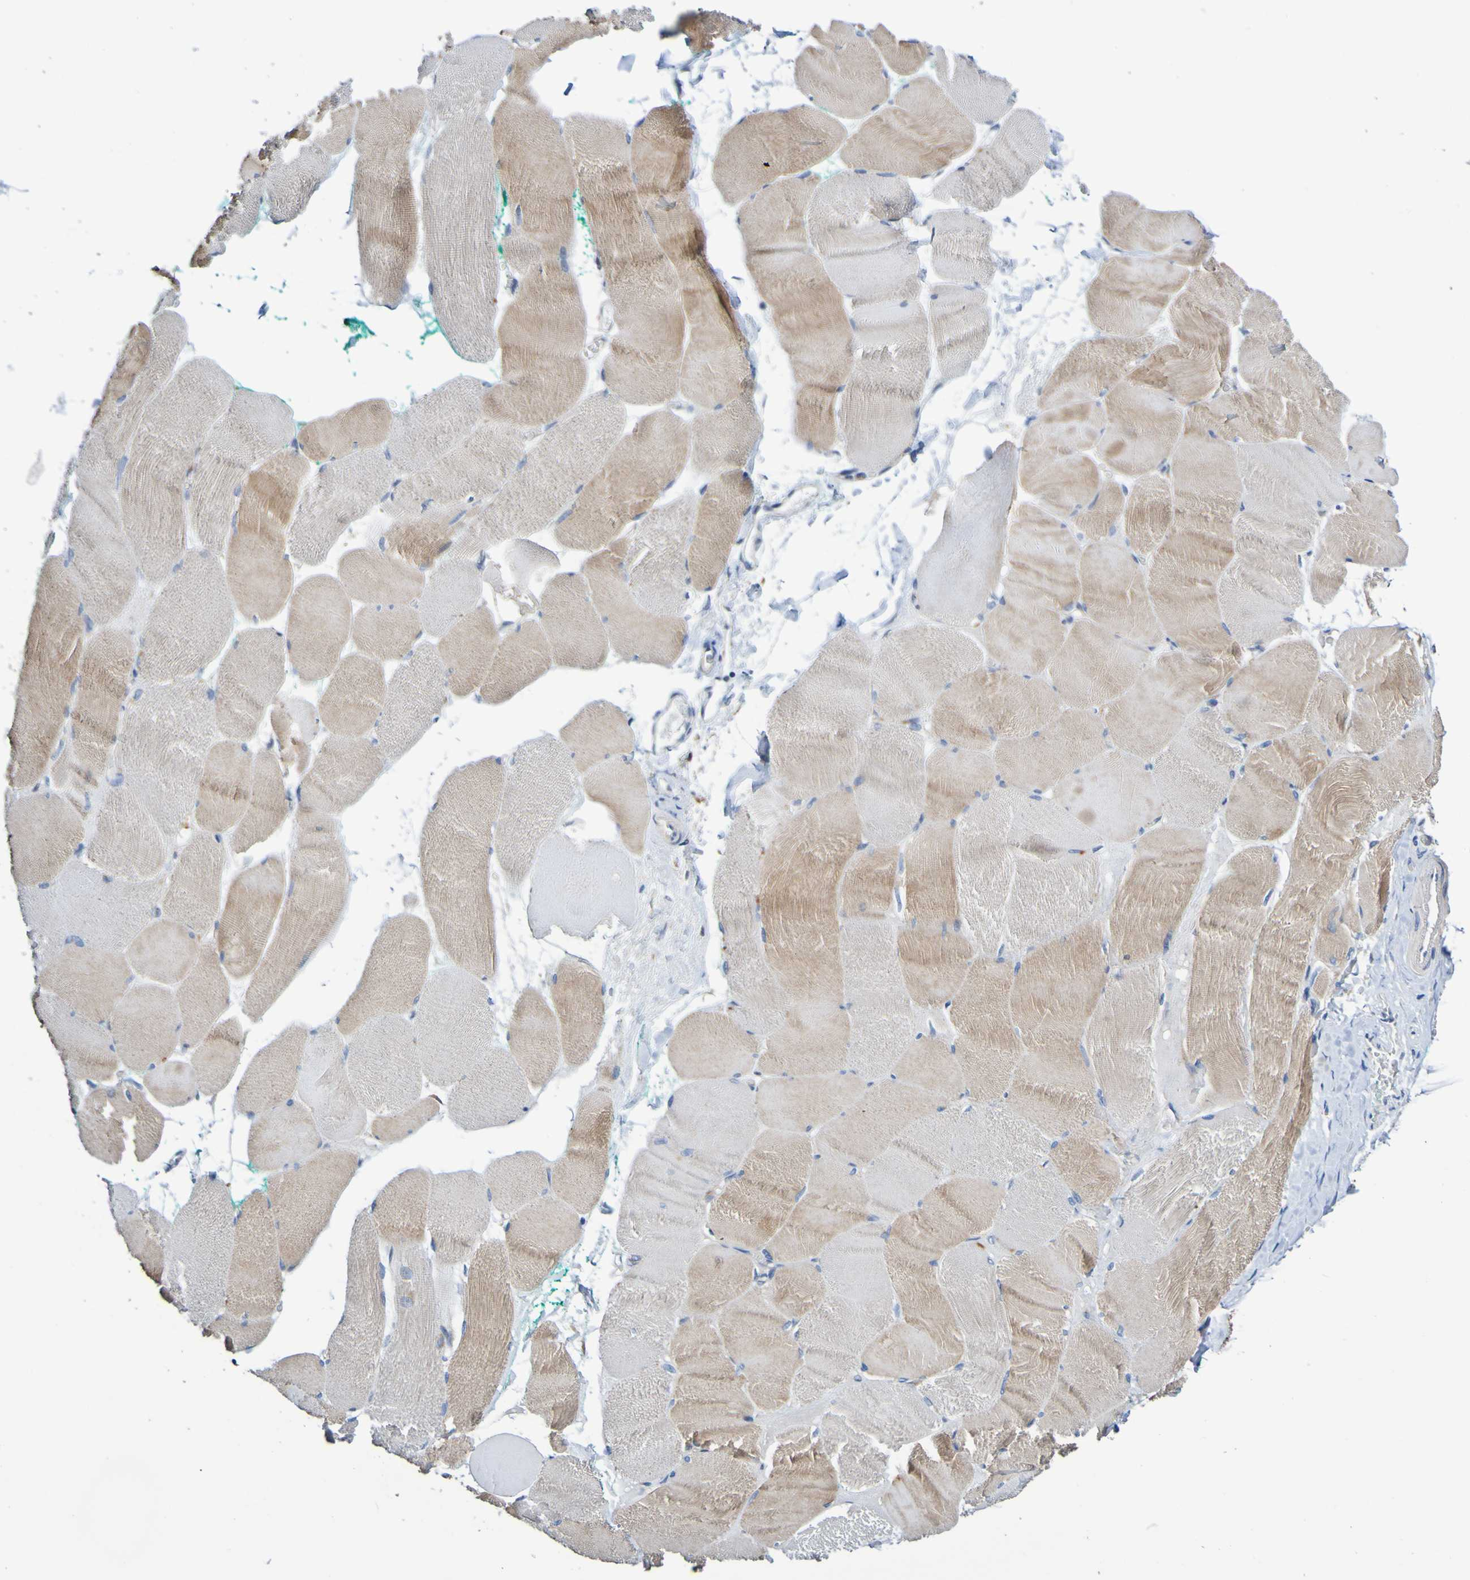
{"staining": {"intensity": "weak", "quantity": ">75%", "location": "cytoplasmic/membranous"}, "tissue": "skeletal muscle", "cell_type": "Myocytes", "image_type": "normal", "snomed": [{"axis": "morphology", "description": "Normal tissue, NOS"}, {"axis": "morphology", "description": "Squamous cell carcinoma, NOS"}, {"axis": "topography", "description": "Skeletal muscle"}], "caption": "A high-resolution photomicrograph shows immunohistochemistry (IHC) staining of unremarkable skeletal muscle, which reveals weak cytoplasmic/membranous expression in approximately >75% of myocytes.", "gene": "METAP2", "patient": {"sex": "male", "age": 51}}